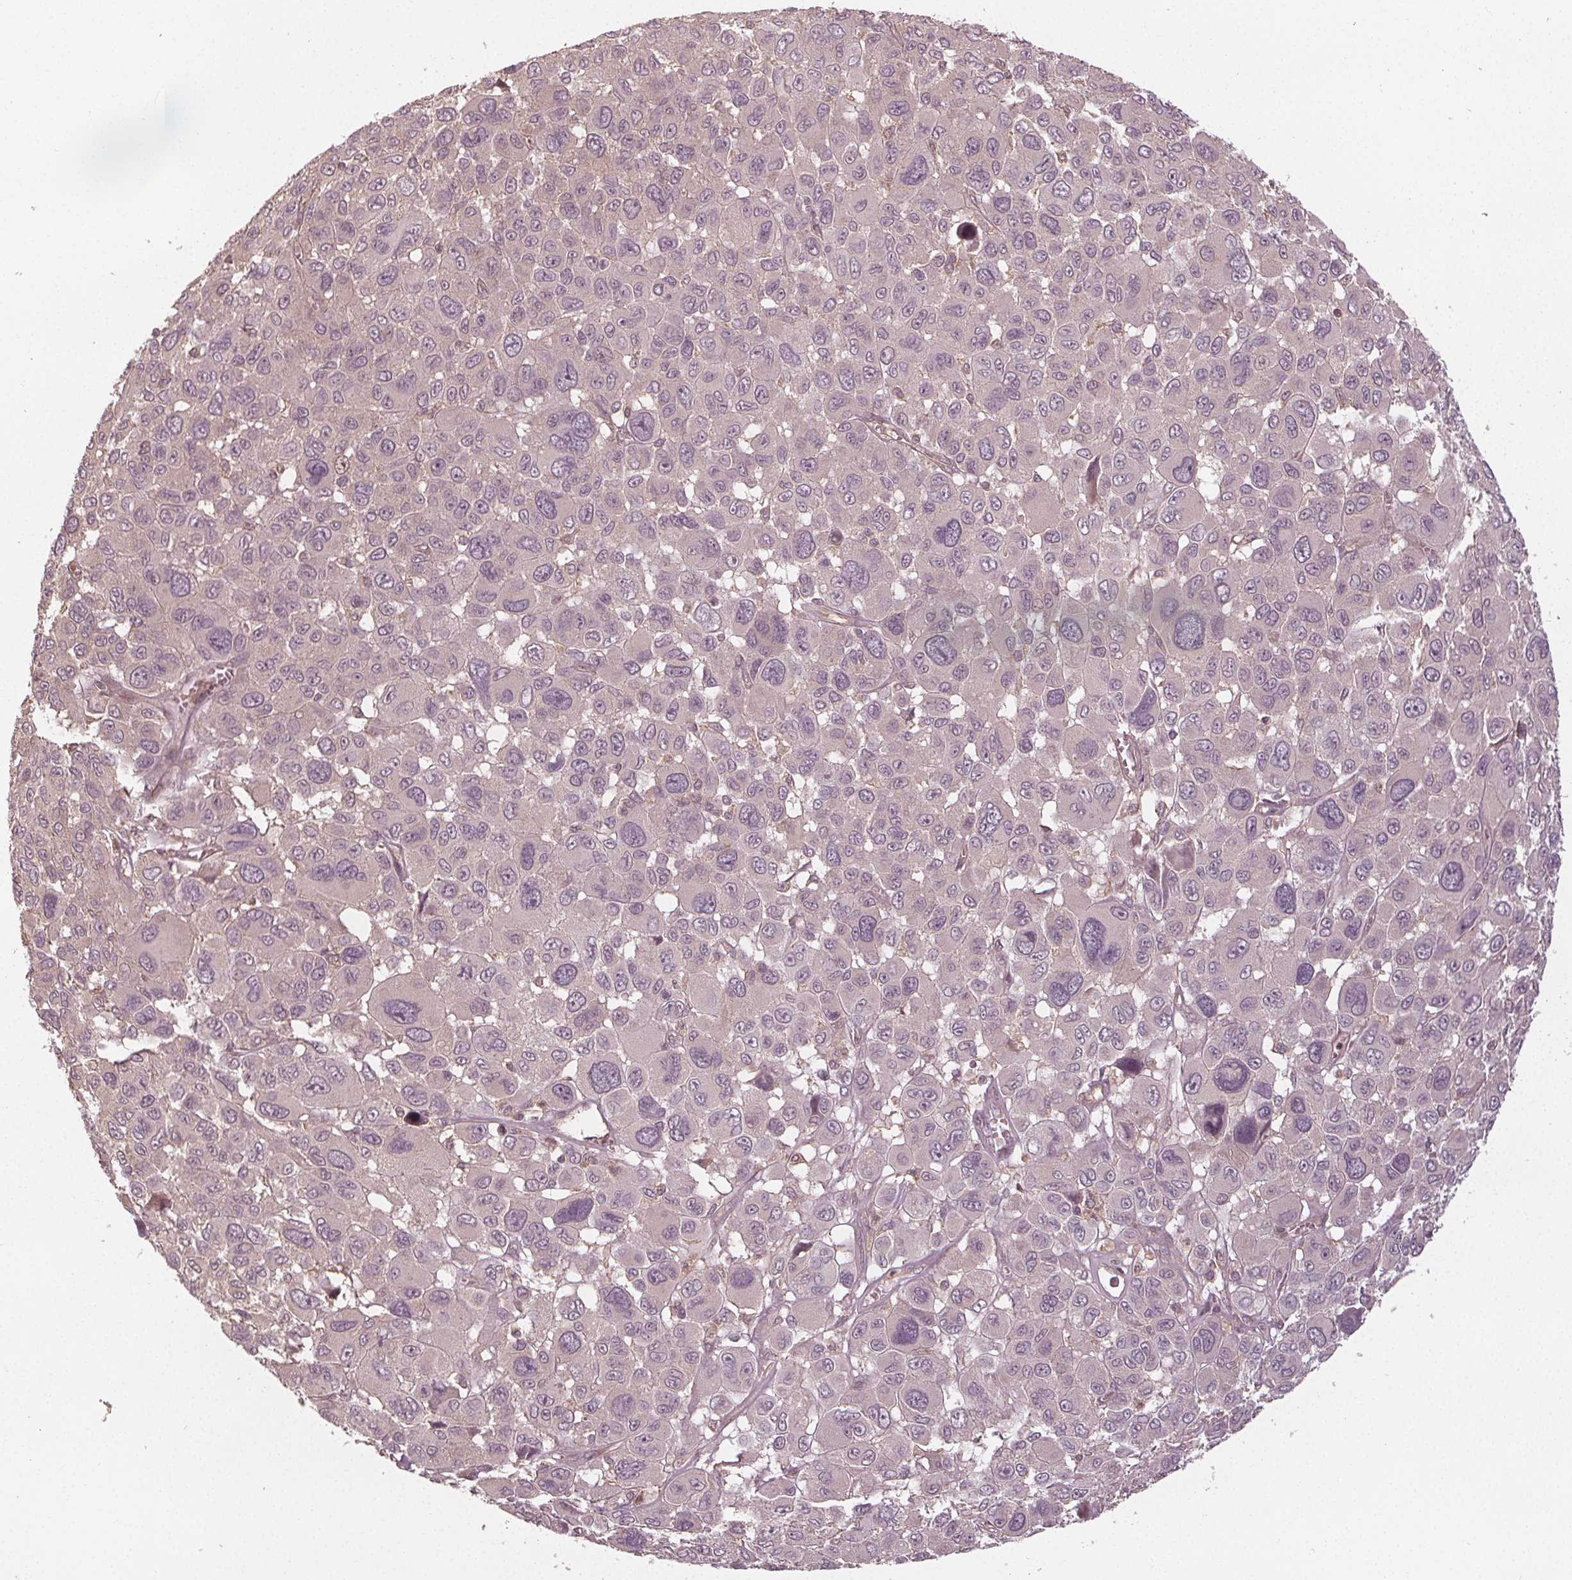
{"staining": {"intensity": "negative", "quantity": "none", "location": "none"}, "tissue": "melanoma", "cell_type": "Tumor cells", "image_type": "cancer", "snomed": [{"axis": "morphology", "description": "Malignant melanoma, NOS"}, {"axis": "topography", "description": "Skin"}], "caption": "Tumor cells are negative for brown protein staining in malignant melanoma.", "gene": "GNB2", "patient": {"sex": "female", "age": 66}}